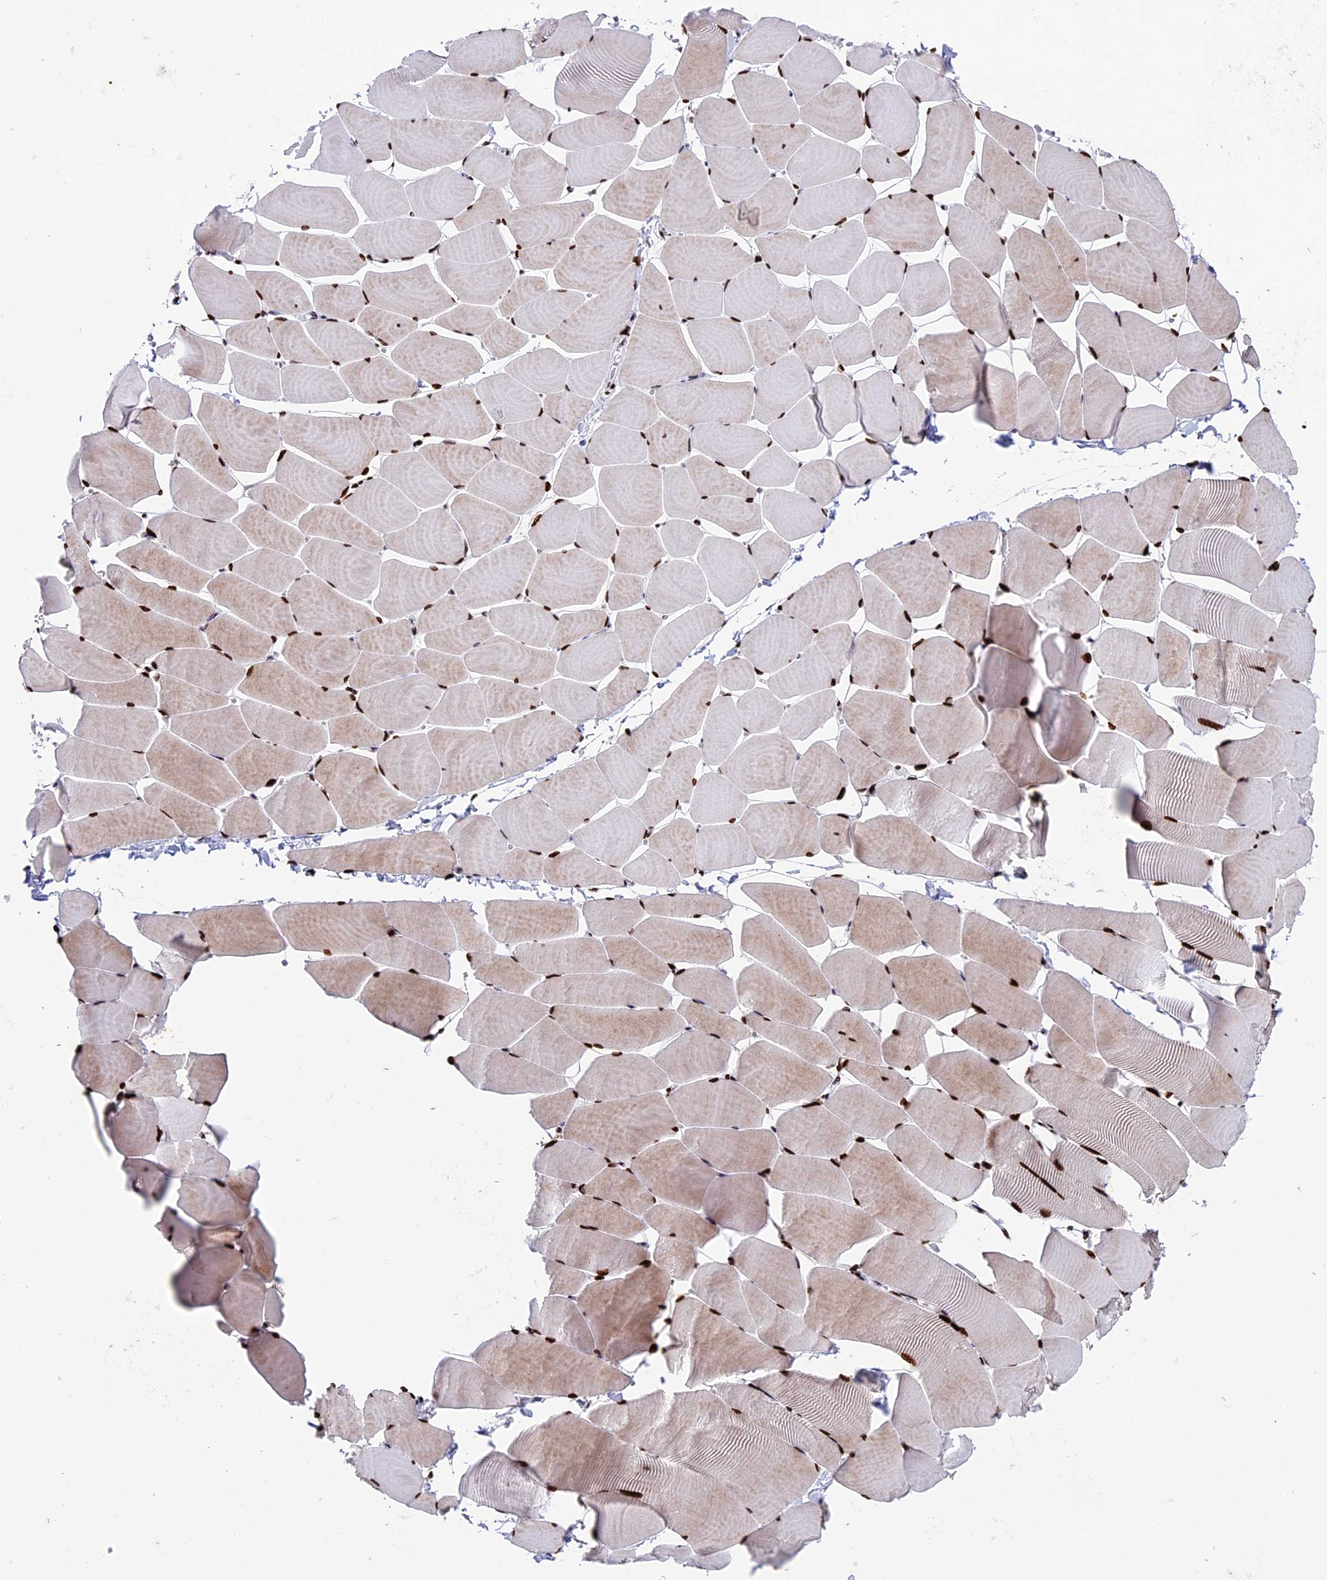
{"staining": {"intensity": "strong", "quantity": ">75%", "location": "nuclear"}, "tissue": "skeletal muscle", "cell_type": "Myocytes", "image_type": "normal", "snomed": [{"axis": "morphology", "description": "Normal tissue, NOS"}, {"axis": "topography", "description": "Skeletal muscle"}], "caption": "The photomicrograph demonstrates staining of normal skeletal muscle, revealing strong nuclear protein expression (brown color) within myocytes.", "gene": "BTBD3", "patient": {"sex": "male", "age": 25}}